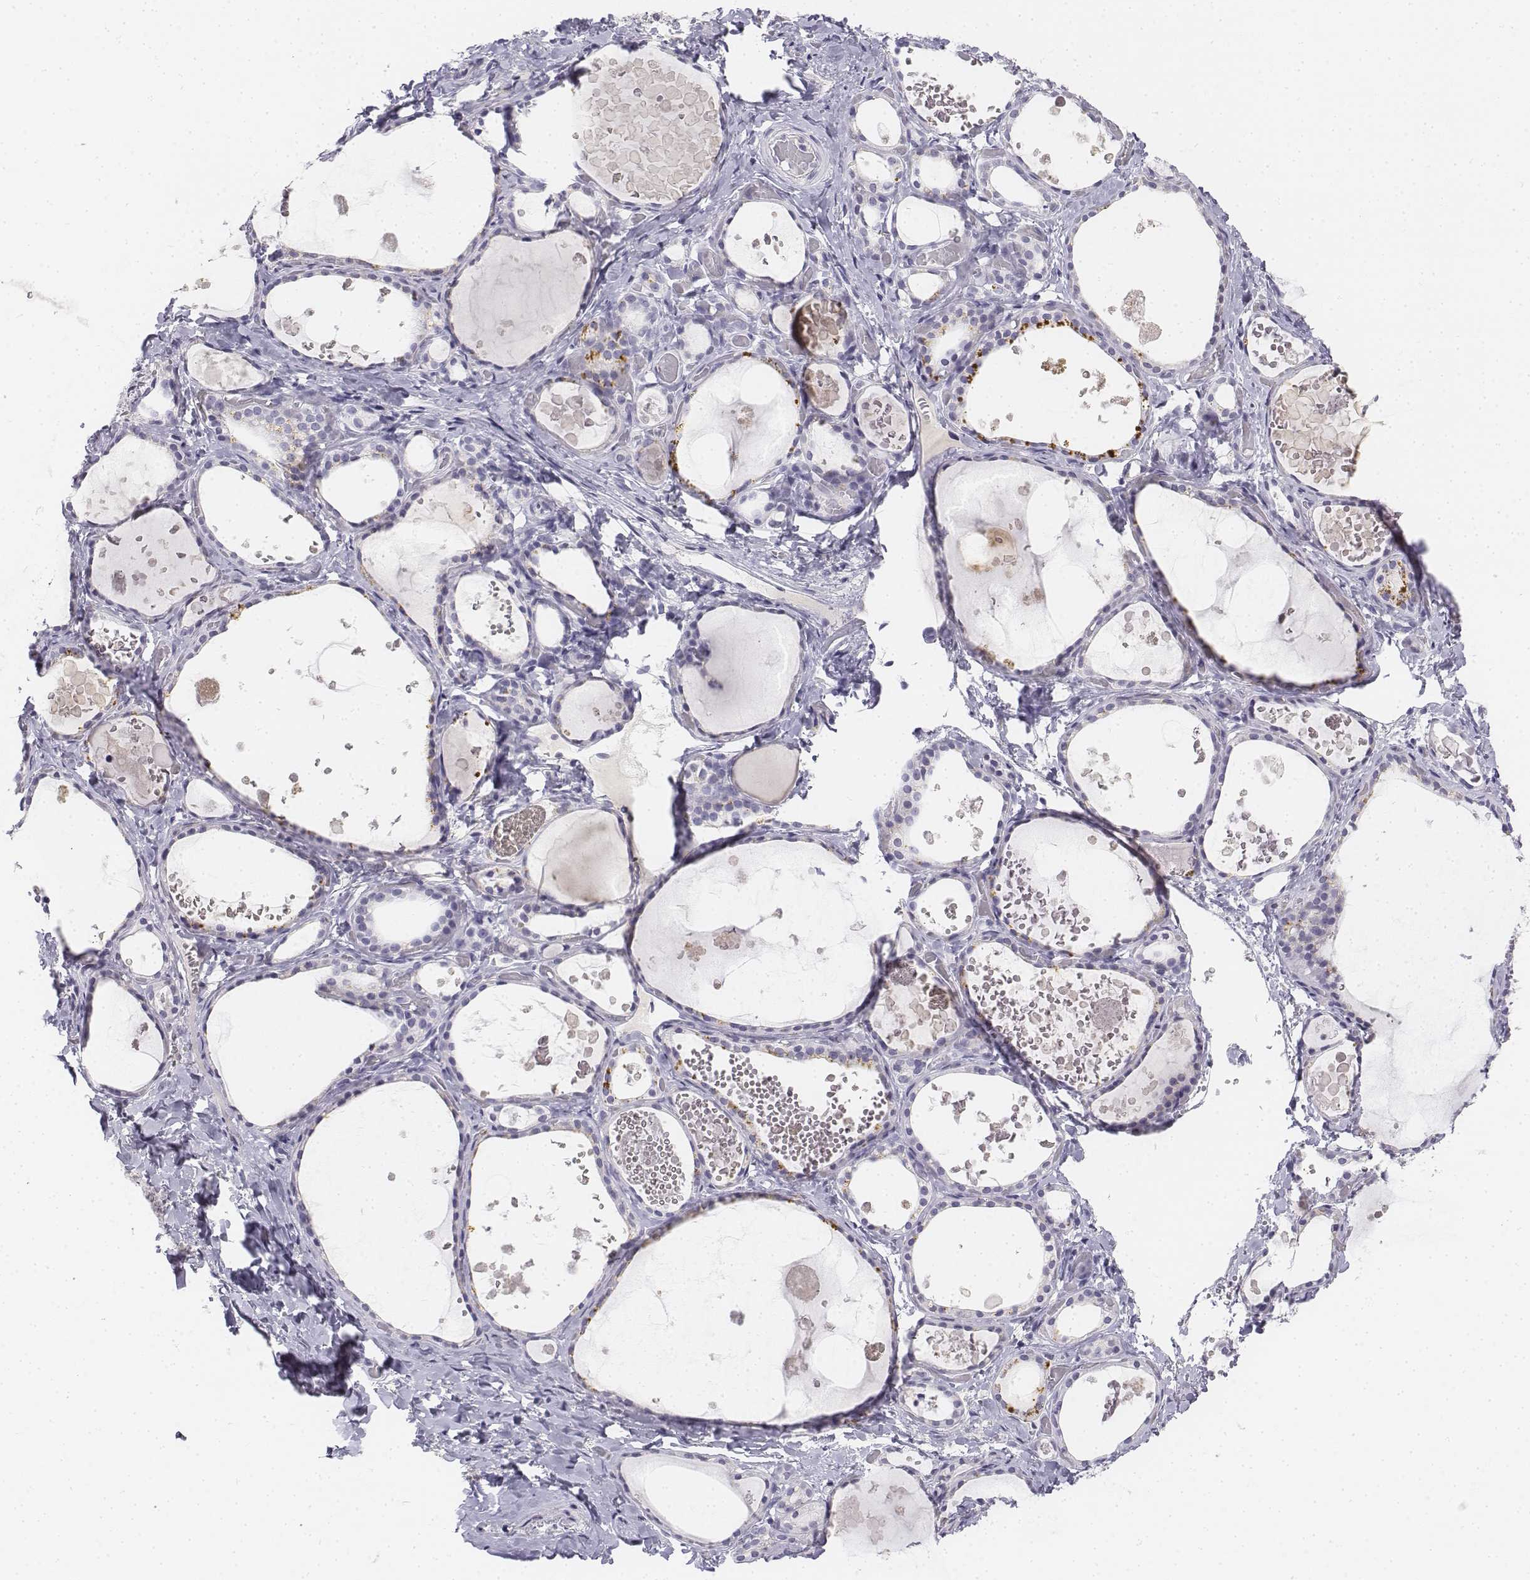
{"staining": {"intensity": "negative", "quantity": "none", "location": "none"}, "tissue": "thyroid gland", "cell_type": "Glandular cells", "image_type": "normal", "snomed": [{"axis": "morphology", "description": "Normal tissue, NOS"}, {"axis": "topography", "description": "Thyroid gland"}], "caption": "Immunohistochemistry (IHC) micrograph of benign thyroid gland stained for a protein (brown), which exhibits no staining in glandular cells.", "gene": "UCN2", "patient": {"sex": "female", "age": 56}}